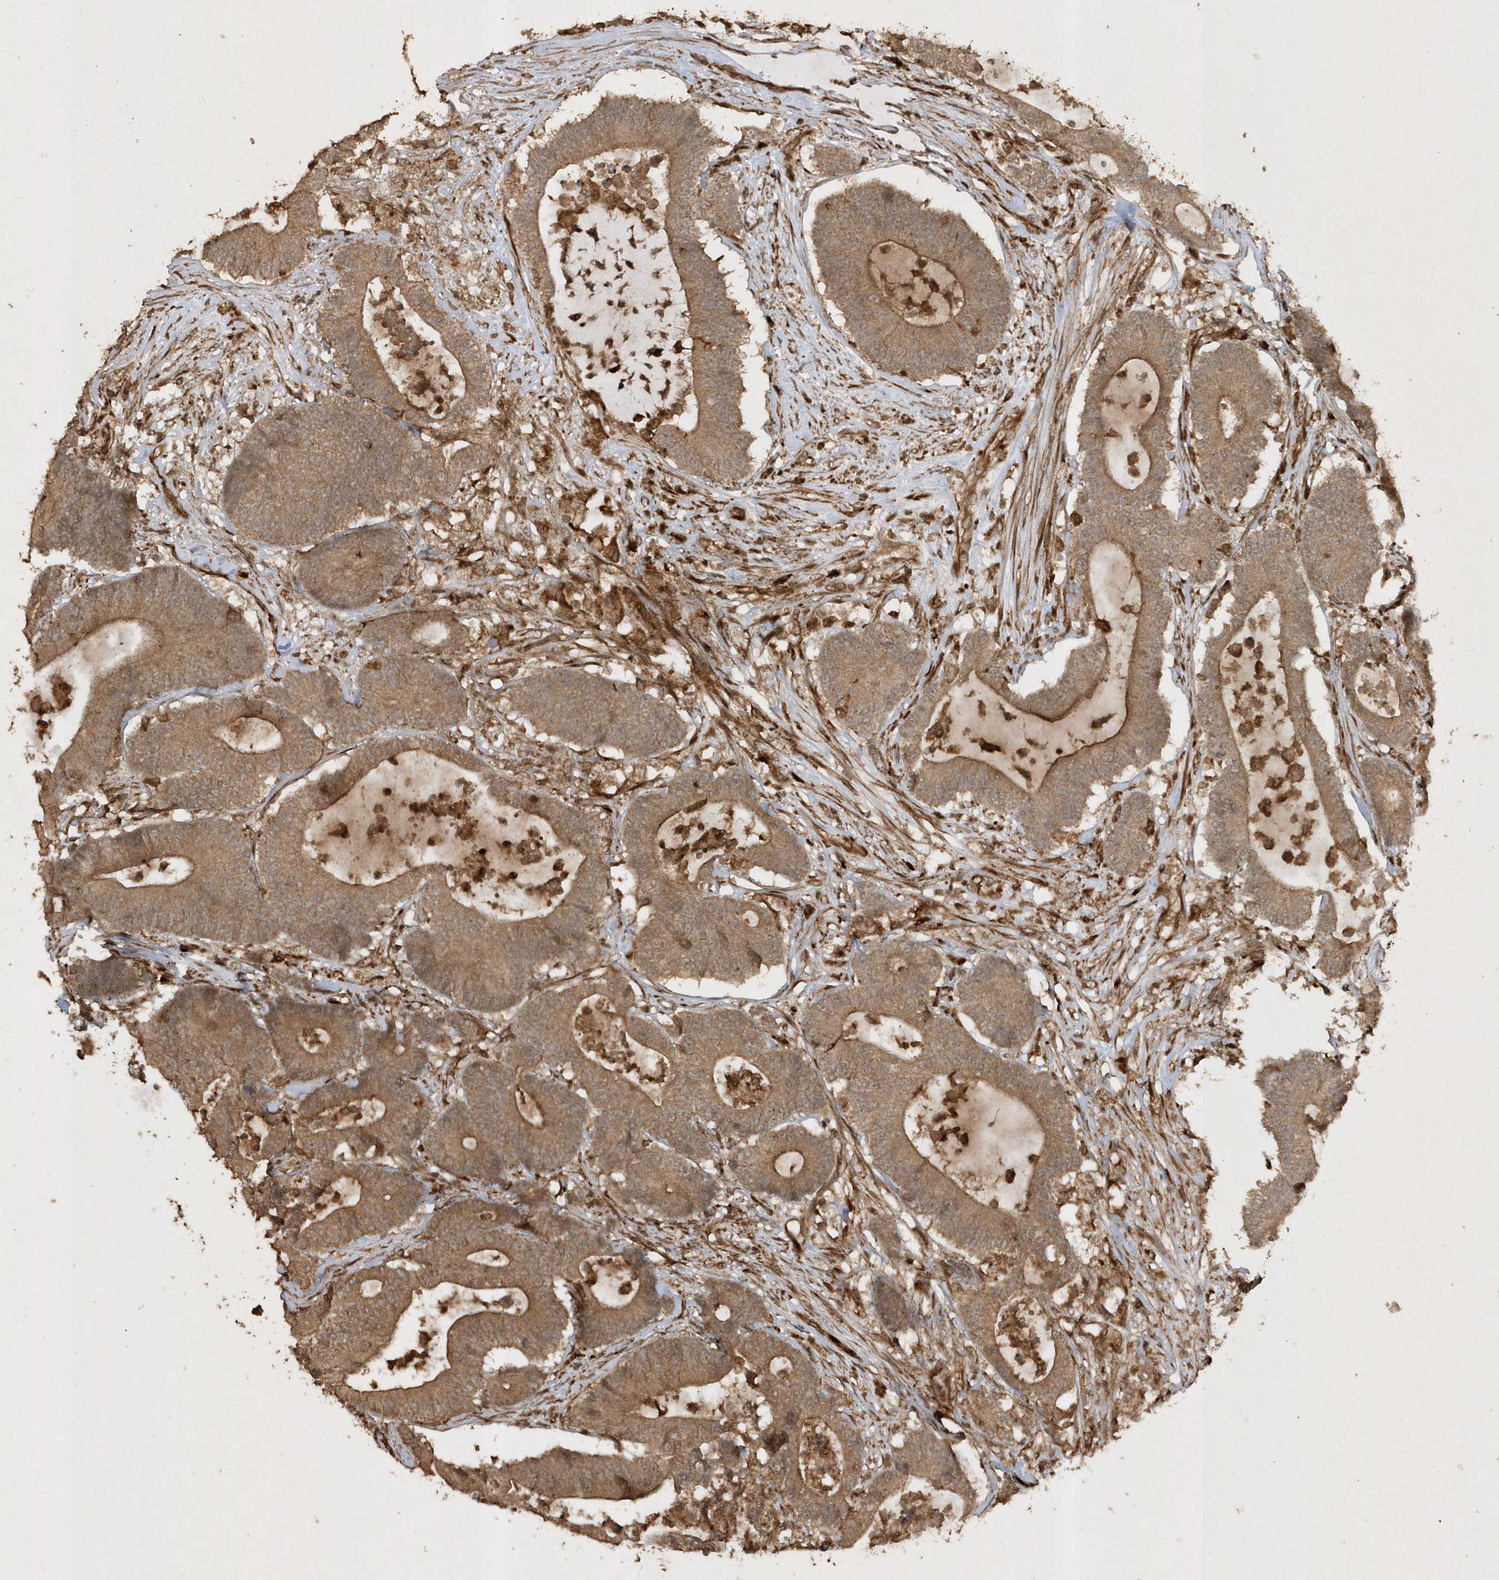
{"staining": {"intensity": "moderate", "quantity": ">75%", "location": "cytoplasmic/membranous"}, "tissue": "colorectal cancer", "cell_type": "Tumor cells", "image_type": "cancer", "snomed": [{"axis": "morphology", "description": "Adenocarcinoma, NOS"}, {"axis": "topography", "description": "Colon"}], "caption": "A medium amount of moderate cytoplasmic/membranous staining is present in about >75% of tumor cells in adenocarcinoma (colorectal) tissue.", "gene": "AVPI1", "patient": {"sex": "female", "age": 84}}